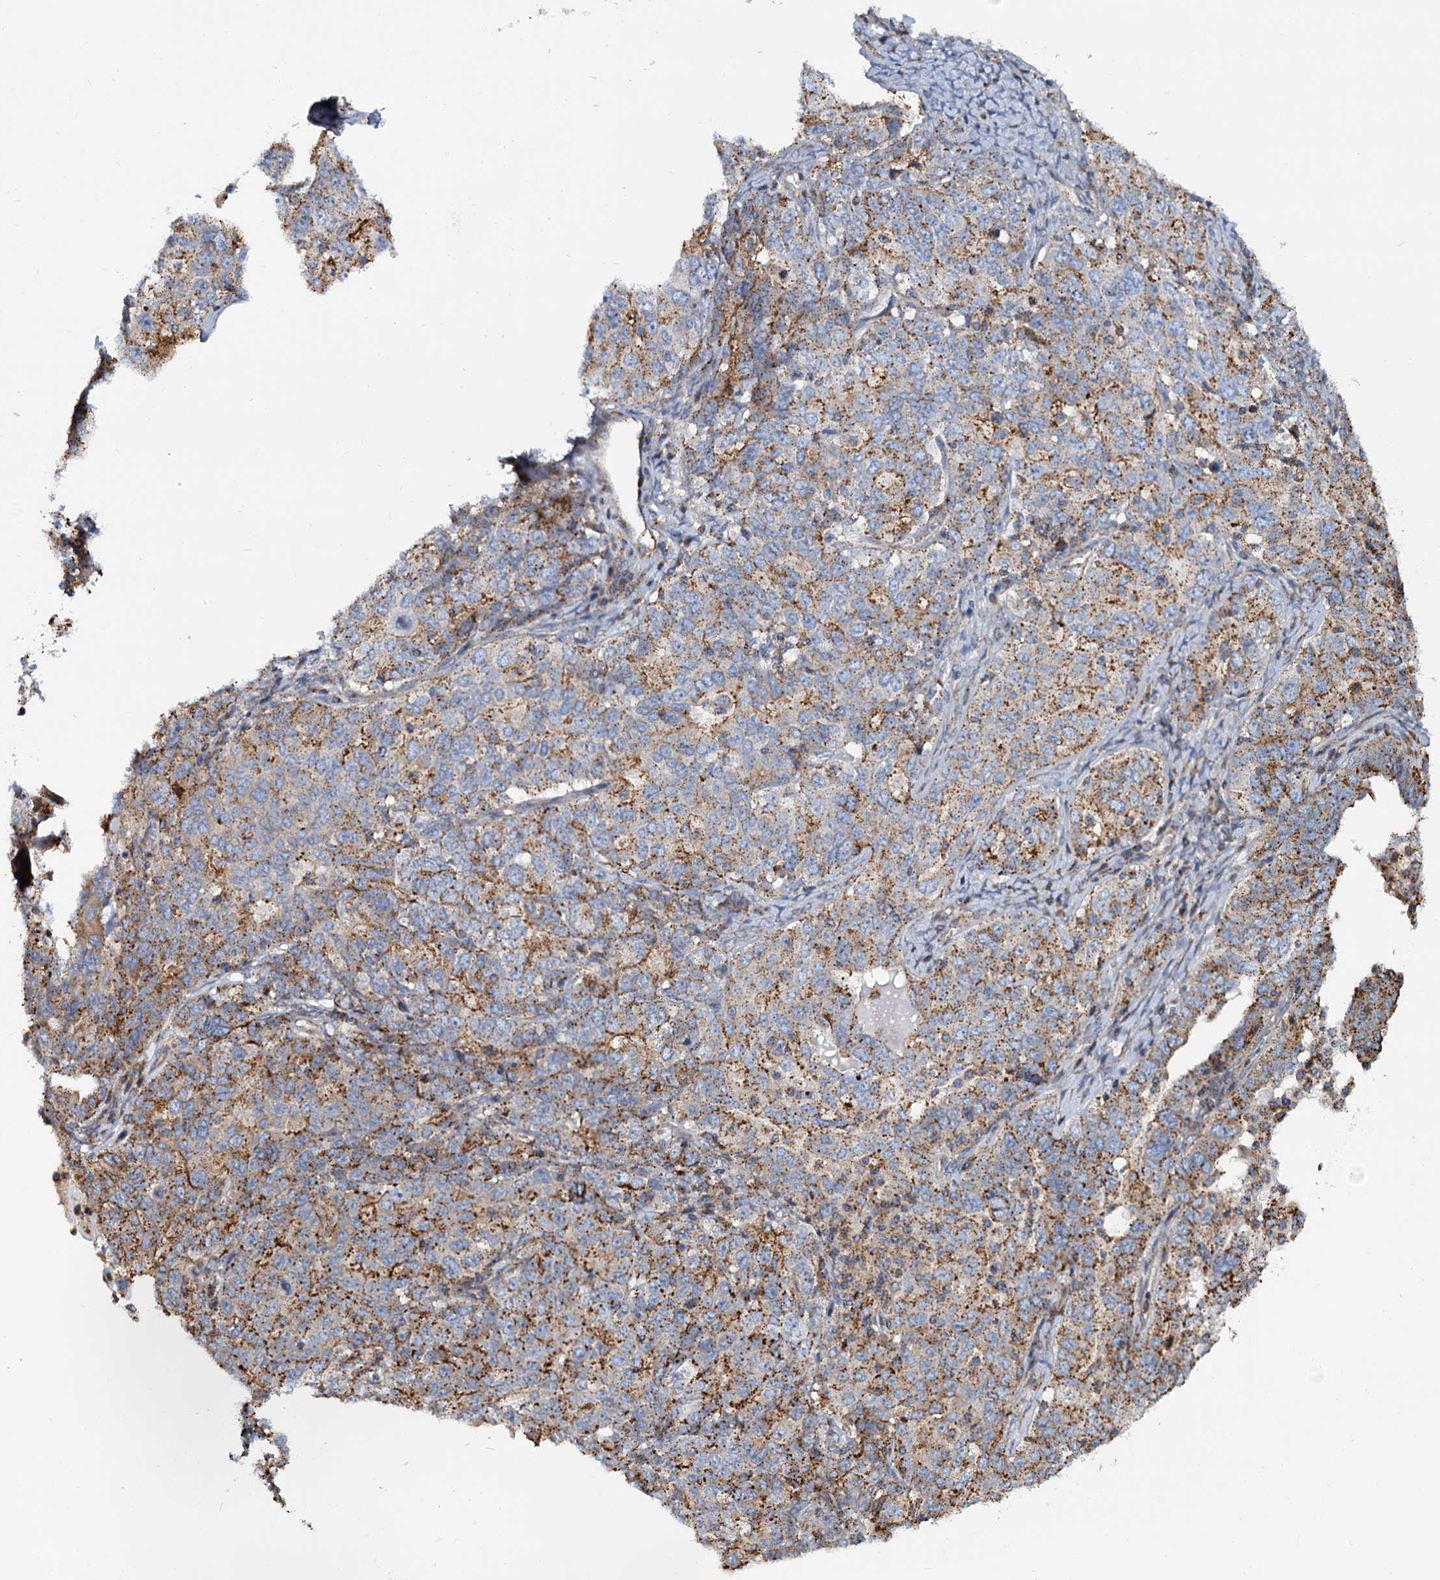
{"staining": {"intensity": "moderate", "quantity": ">75%", "location": "cytoplasmic/membranous"}, "tissue": "ovarian cancer", "cell_type": "Tumor cells", "image_type": "cancer", "snomed": [{"axis": "morphology", "description": "Carcinoma, endometroid"}, {"axis": "topography", "description": "Ovary"}], "caption": "Endometroid carcinoma (ovarian) stained for a protein shows moderate cytoplasmic/membranous positivity in tumor cells.", "gene": "PSEN1", "patient": {"sex": "female", "age": 62}}